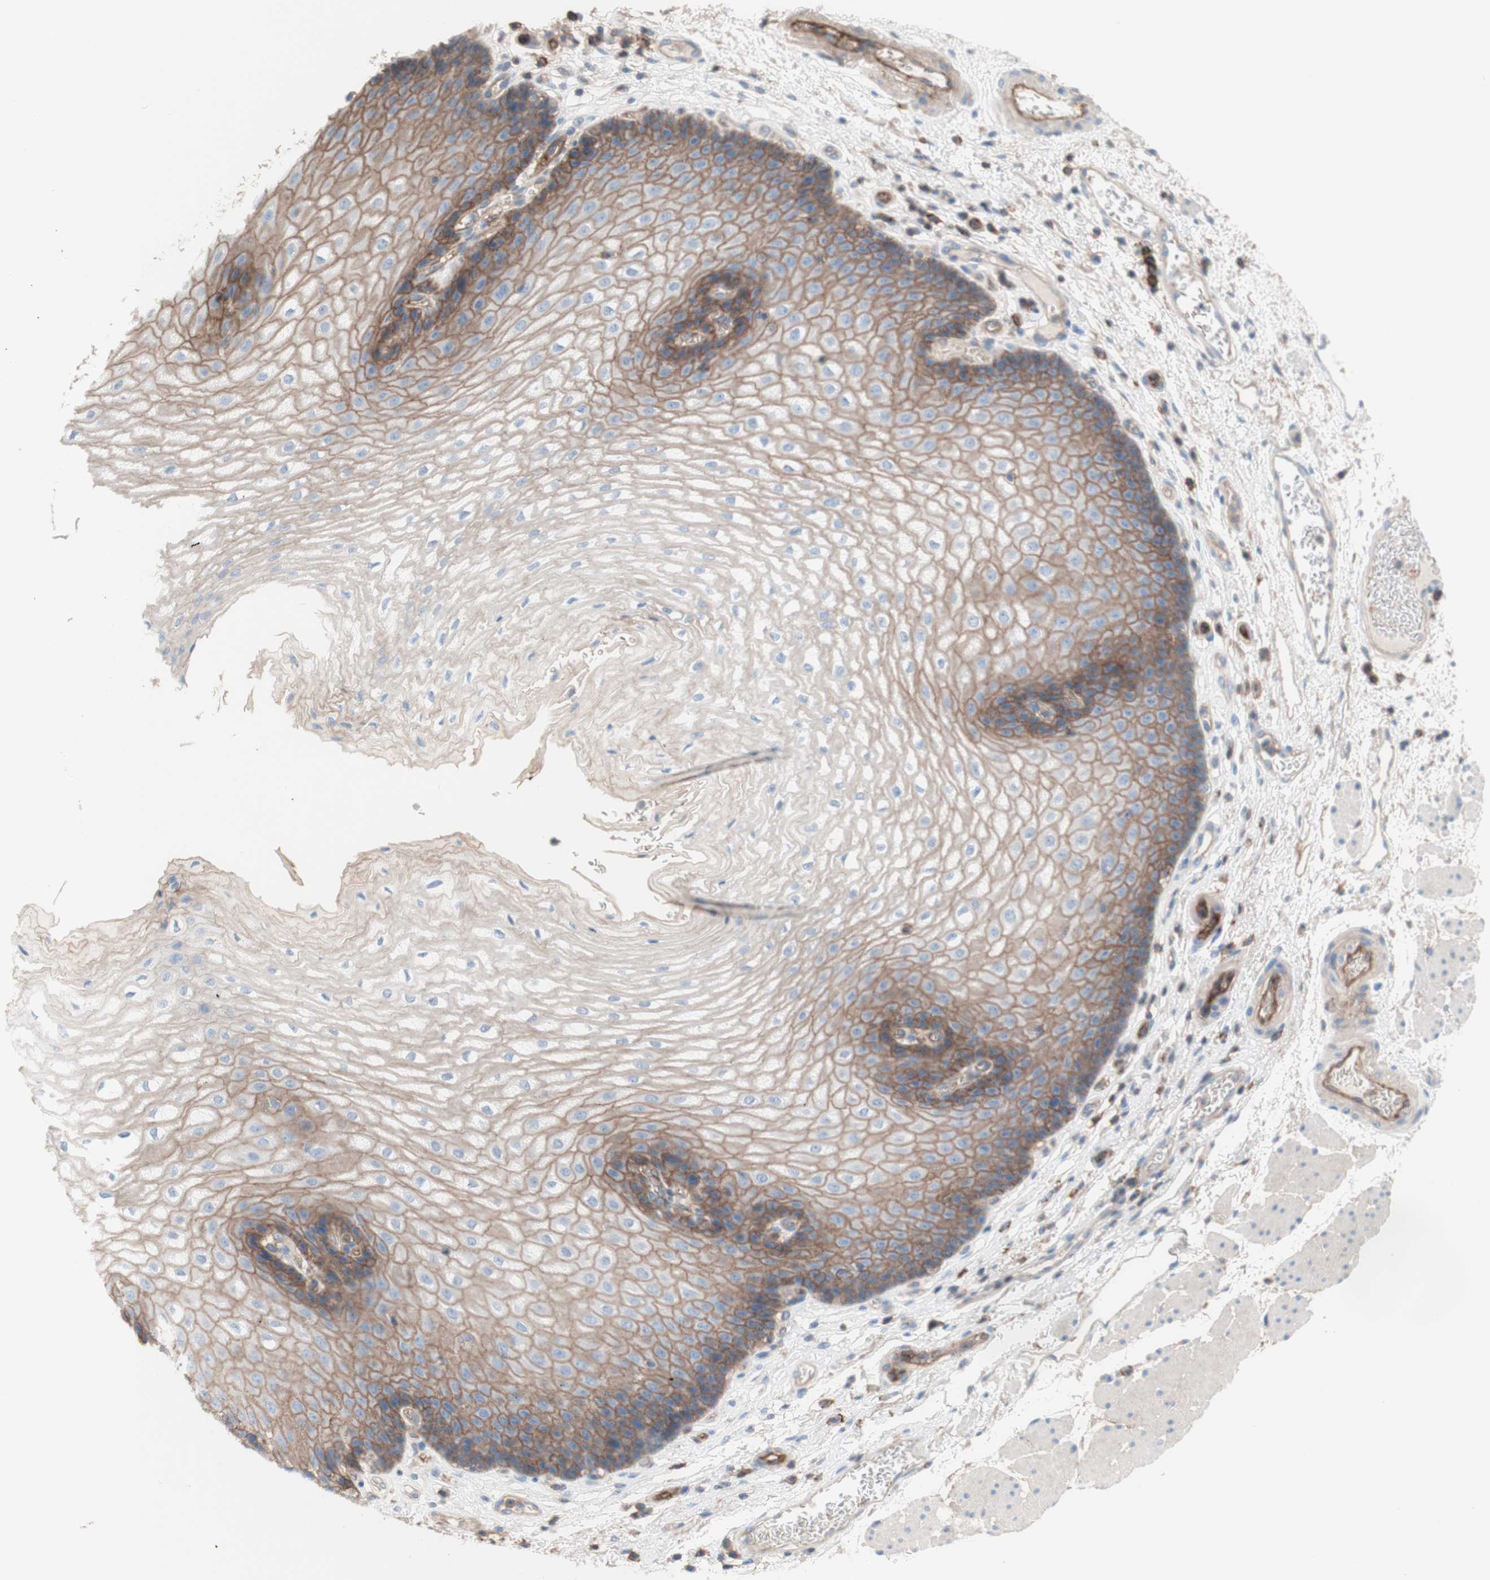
{"staining": {"intensity": "weak", "quantity": ">75%", "location": "cytoplasmic/membranous"}, "tissue": "esophagus", "cell_type": "Squamous epithelial cells", "image_type": "normal", "snomed": [{"axis": "morphology", "description": "Normal tissue, NOS"}, {"axis": "topography", "description": "Esophagus"}], "caption": "DAB immunohistochemical staining of unremarkable human esophagus demonstrates weak cytoplasmic/membranous protein staining in approximately >75% of squamous epithelial cells.", "gene": "CD46", "patient": {"sex": "male", "age": 54}}